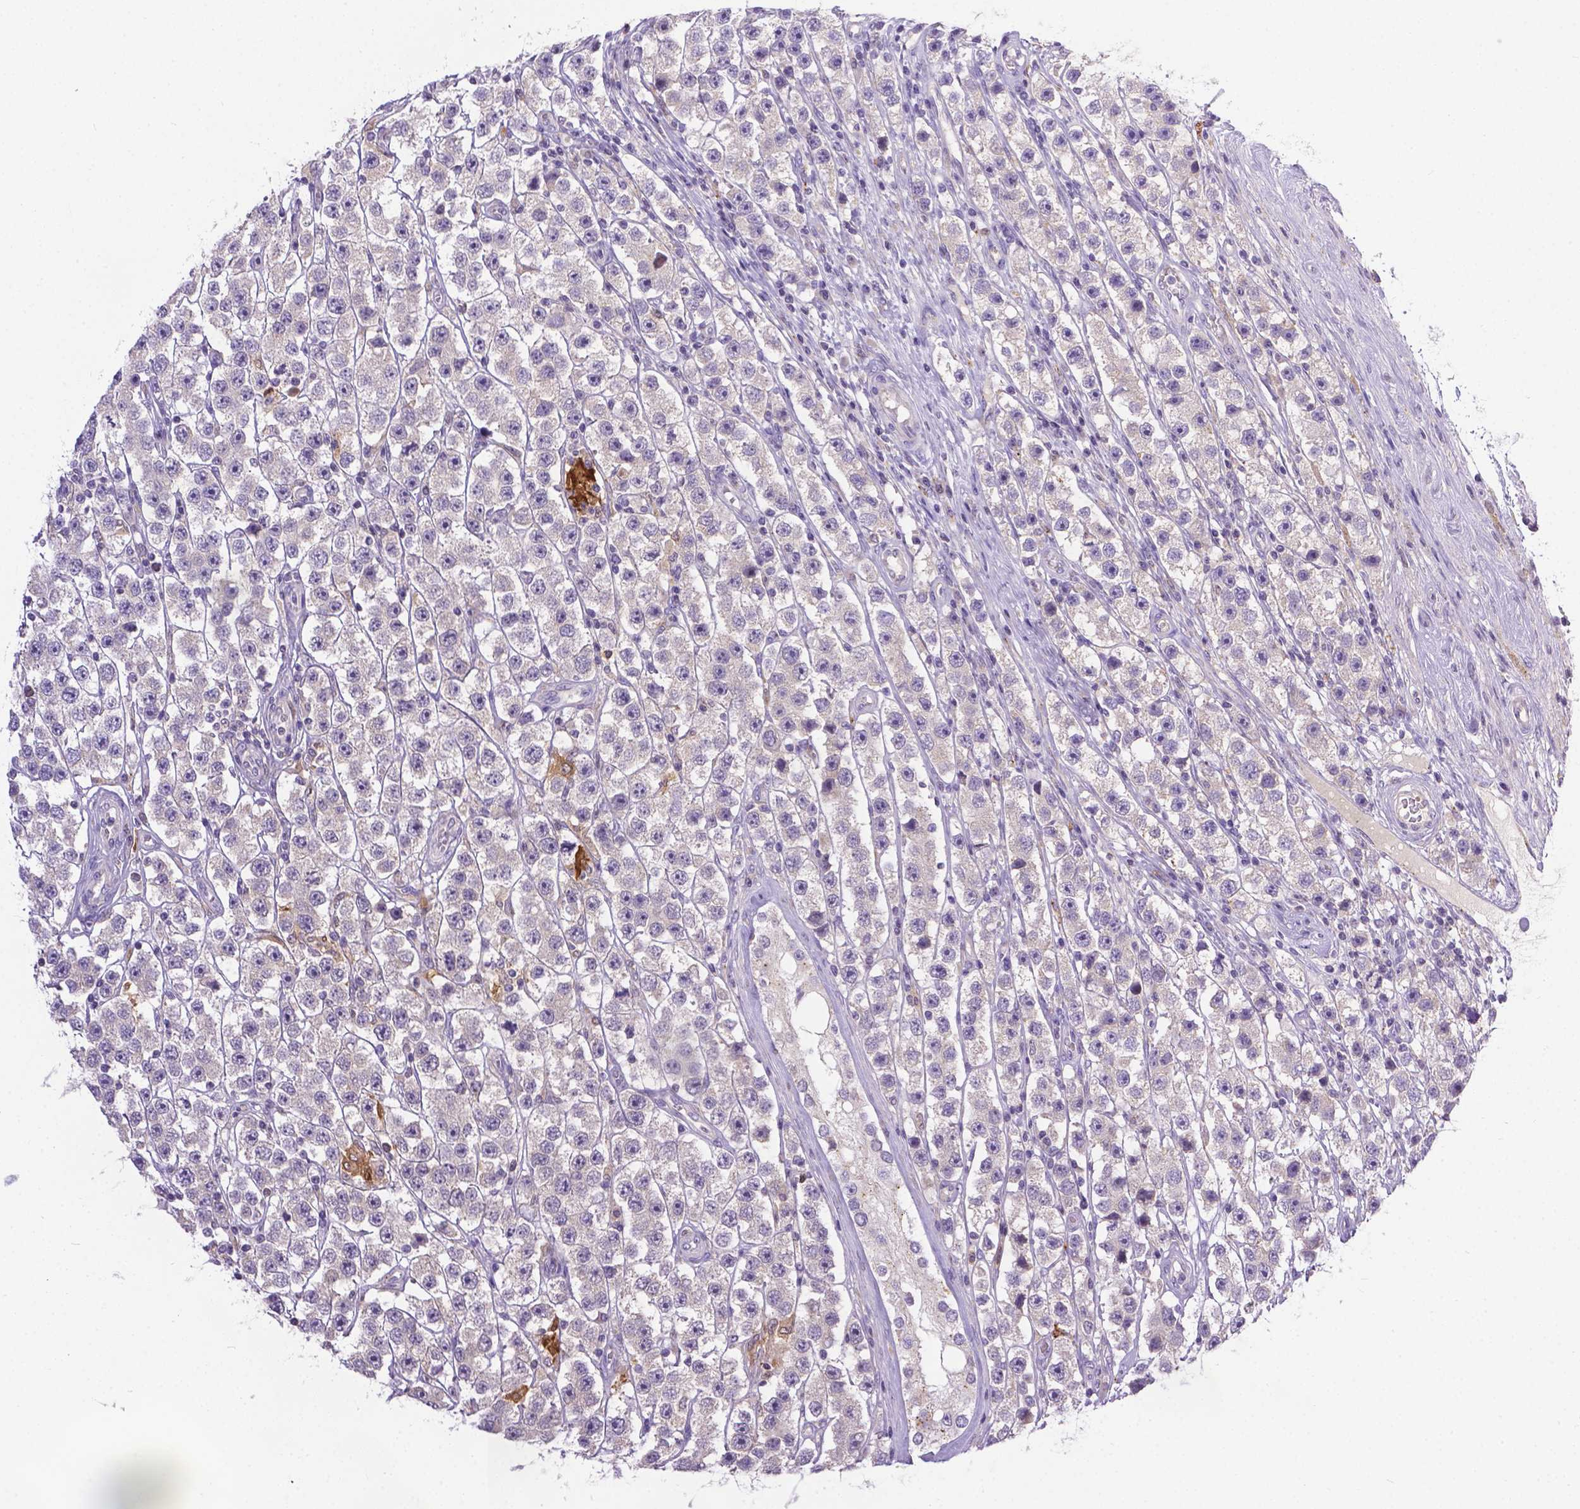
{"staining": {"intensity": "negative", "quantity": "none", "location": "none"}, "tissue": "testis cancer", "cell_type": "Tumor cells", "image_type": "cancer", "snomed": [{"axis": "morphology", "description": "Seminoma, NOS"}, {"axis": "topography", "description": "Testis"}], "caption": "Testis seminoma stained for a protein using IHC reveals no expression tumor cells.", "gene": "TM4SF18", "patient": {"sex": "male", "age": 45}}